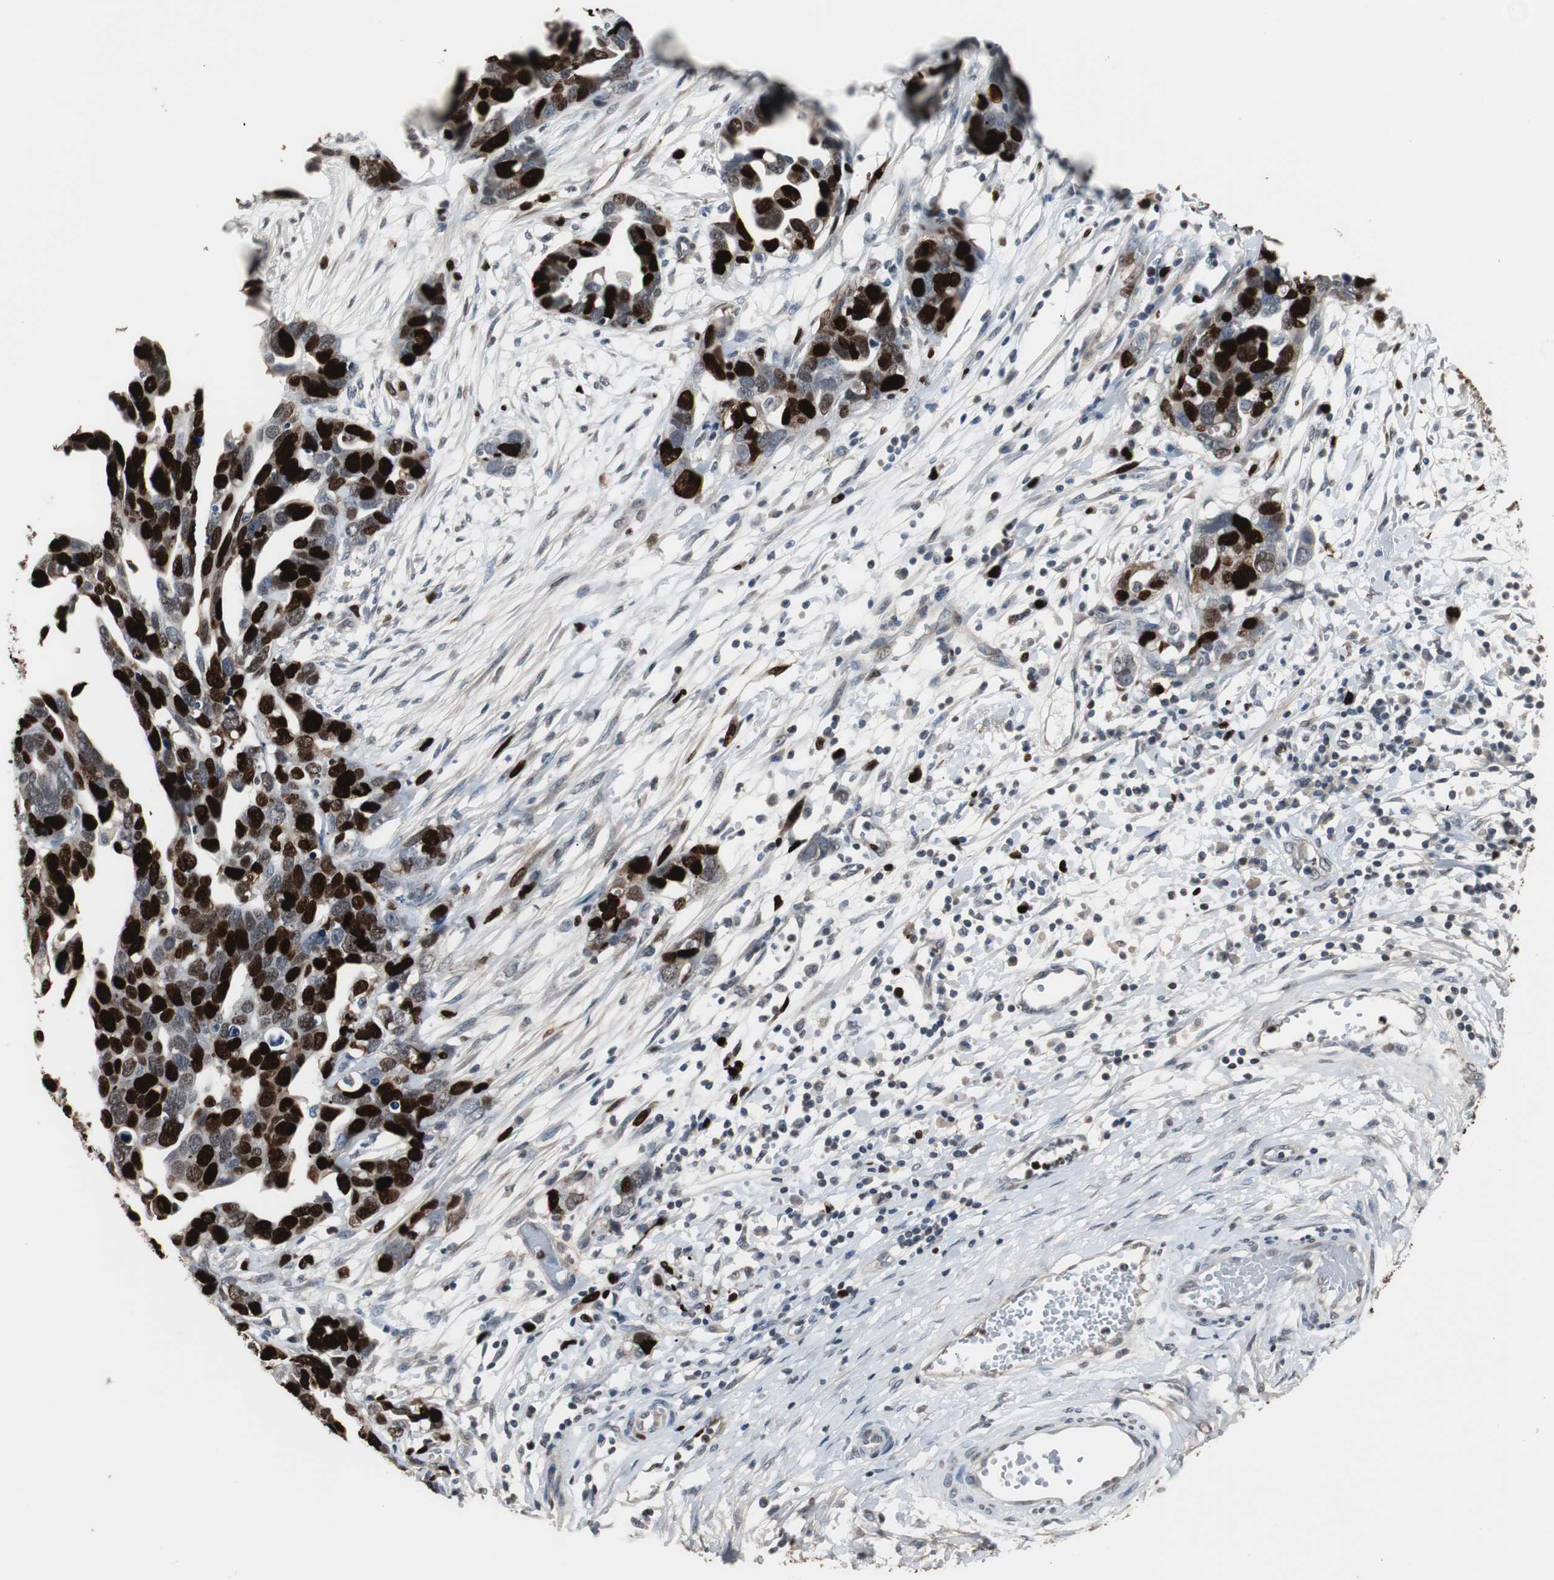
{"staining": {"intensity": "strong", "quantity": ">75%", "location": "nuclear"}, "tissue": "ovarian cancer", "cell_type": "Tumor cells", "image_type": "cancer", "snomed": [{"axis": "morphology", "description": "Cystadenocarcinoma, serous, NOS"}, {"axis": "topography", "description": "Ovary"}], "caption": "Tumor cells exhibit high levels of strong nuclear expression in about >75% of cells in human ovarian cancer (serous cystadenocarcinoma). (DAB IHC, brown staining for protein, blue staining for nuclei).", "gene": "TOP2A", "patient": {"sex": "female", "age": 54}}